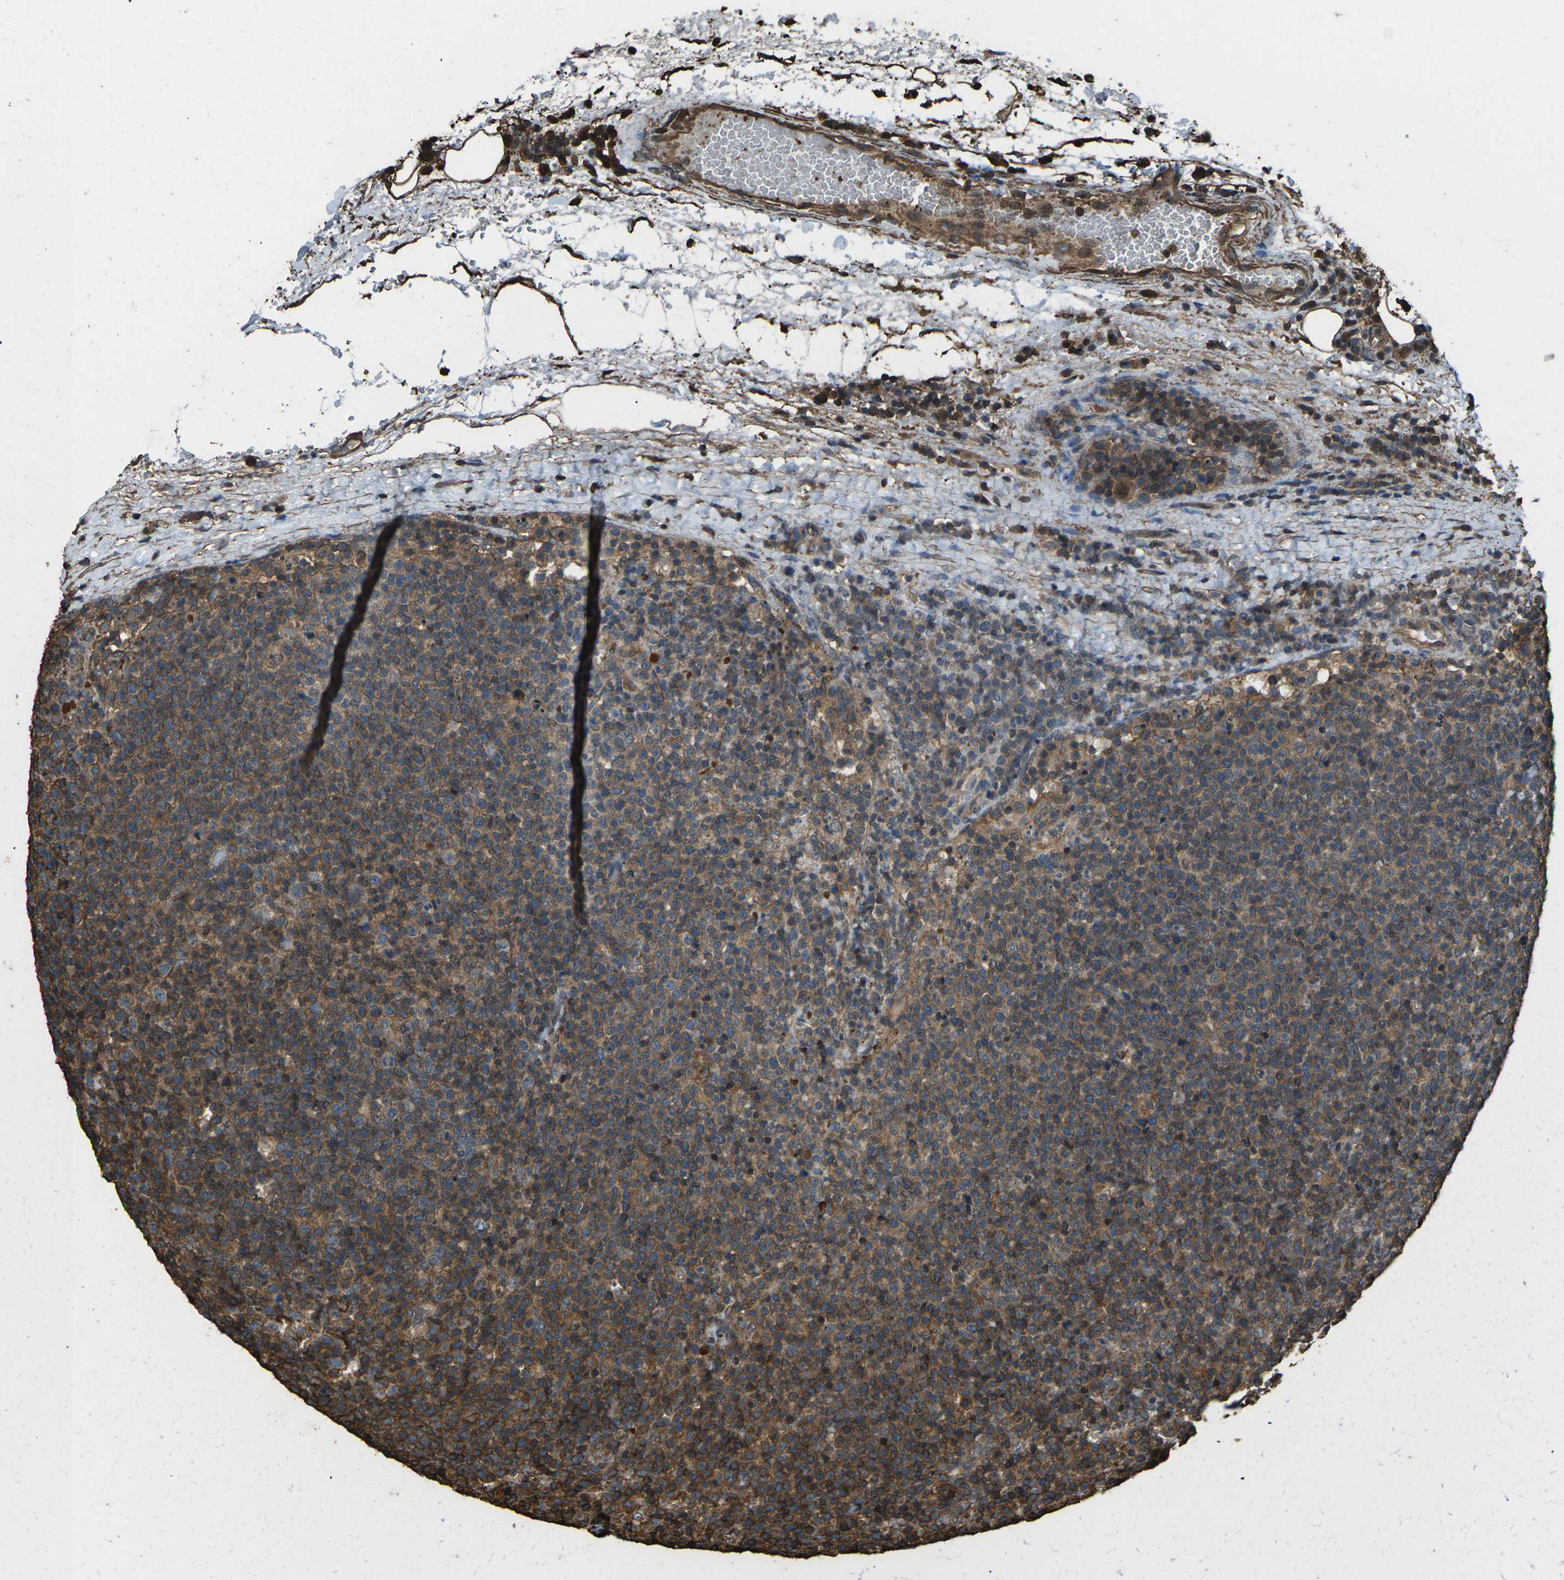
{"staining": {"intensity": "moderate", "quantity": ">75%", "location": "cytoplasmic/membranous"}, "tissue": "lymphoma", "cell_type": "Tumor cells", "image_type": "cancer", "snomed": [{"axis": "morphology", "description": "Malignant lymphoma, non-Hodgkin's type, High grade"}, {"axis": "topography", "description": "Lymph node"}], "caption": "High-grade malignant lymphoma, non-Hodgkin's type was stained to show a protein in brown. There is medium levels of moderate cytoplasmic/membranous expression in about >75% of tumor cells. (brown staining indicates protein expression, while blue staining denotes nuclei).", "gene": "DHPS", "patient": {"sex": "male", "age": 61}}